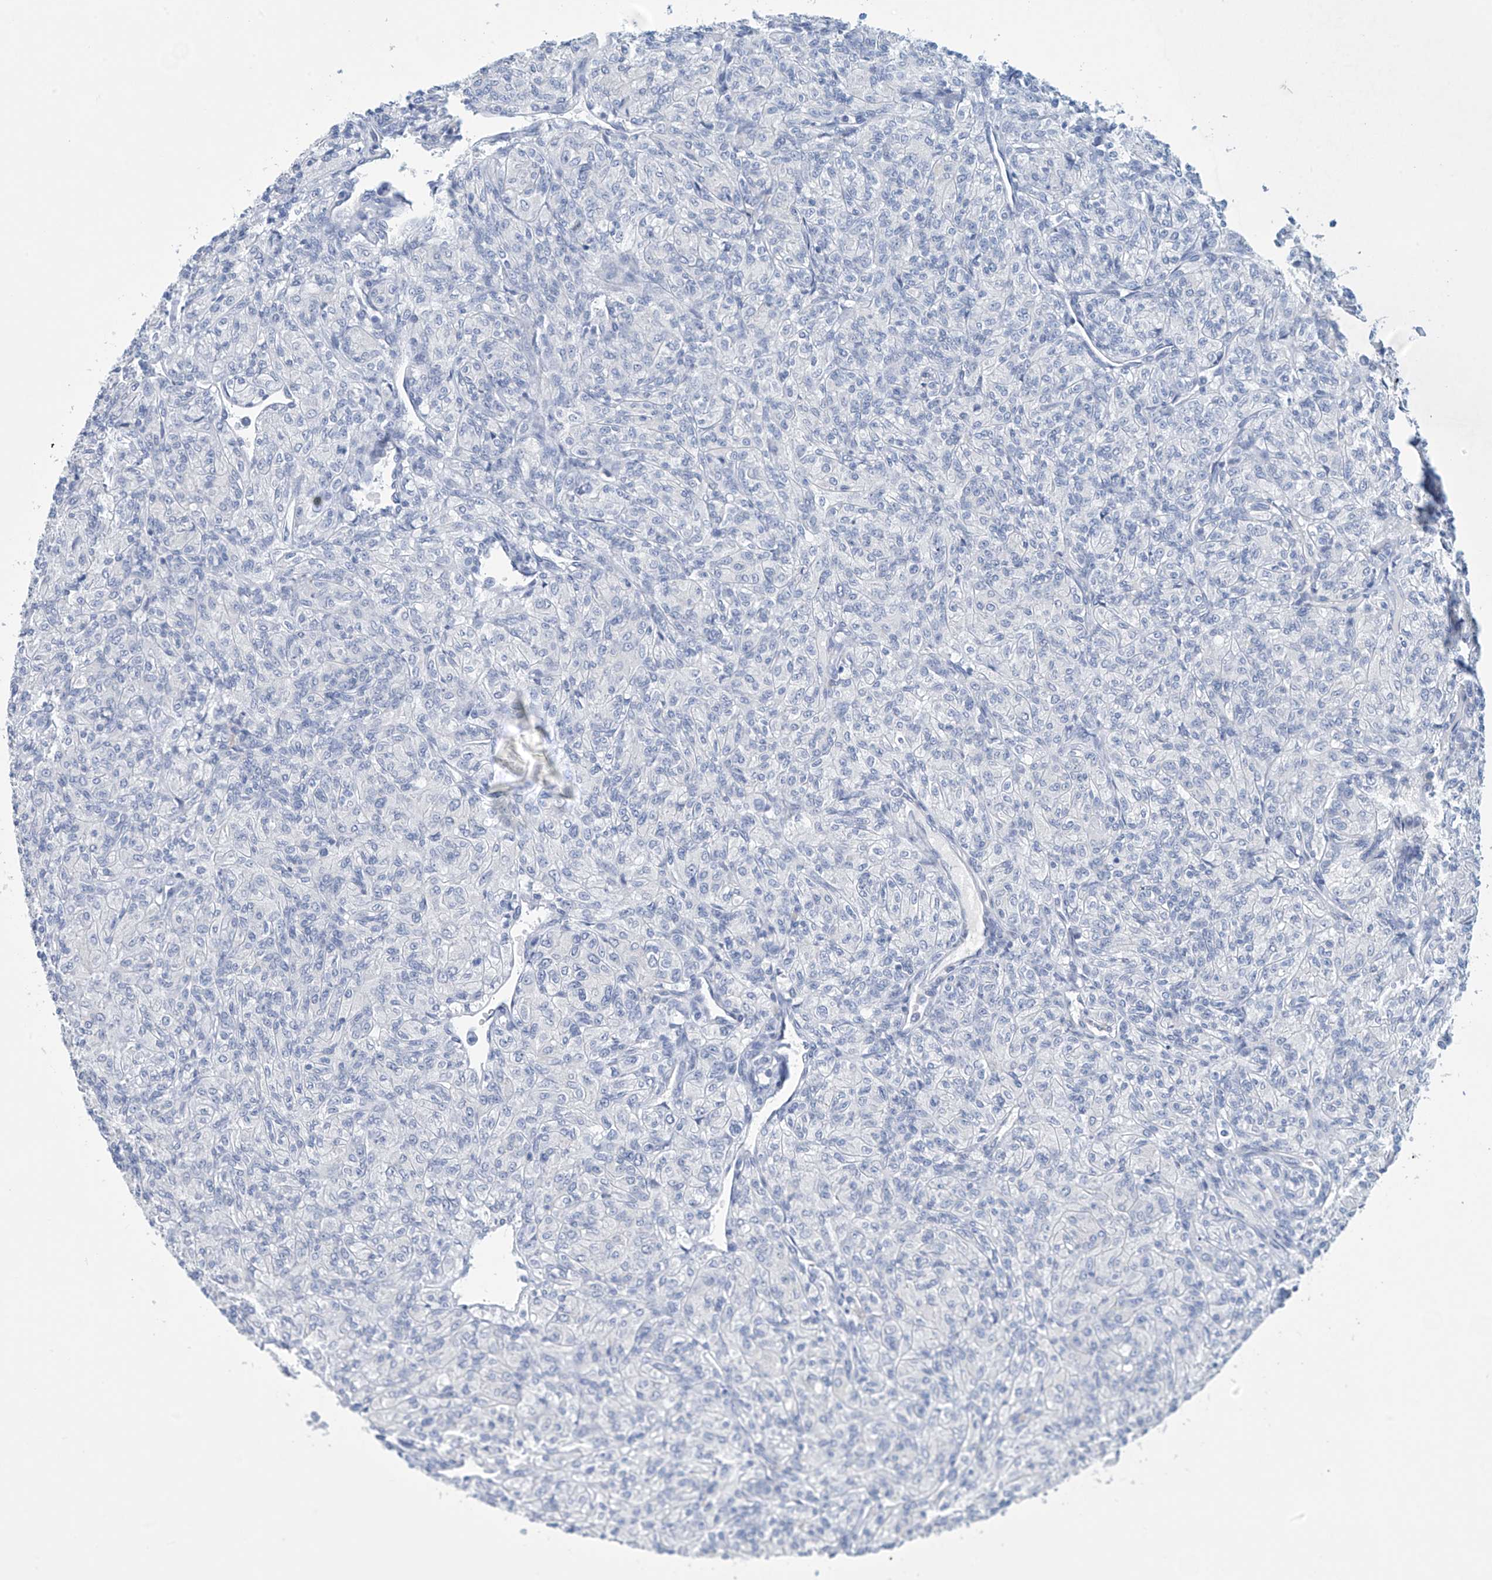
{"staining": {"intensity": "negative", "quantity": "none", "location": "none"}, "tissue": "renal cancer", "cell_type": "Tumor cells", "image_type": "cancer", "snomed": [{"axis": "morphology", "description": "Adenocarcinoma, NOS"}, {"axis": "topography", "description": "Kidney"}], "caption": "Image shows no significant protein positivity in tumor cells of renal cancer (adenocarcinoma). The staining is performed using DAB brown chromogen with nuclei counter-stained in using hematoxylin.", "gene": "DSP", "patient": {"sex": "male", "age": 77}}